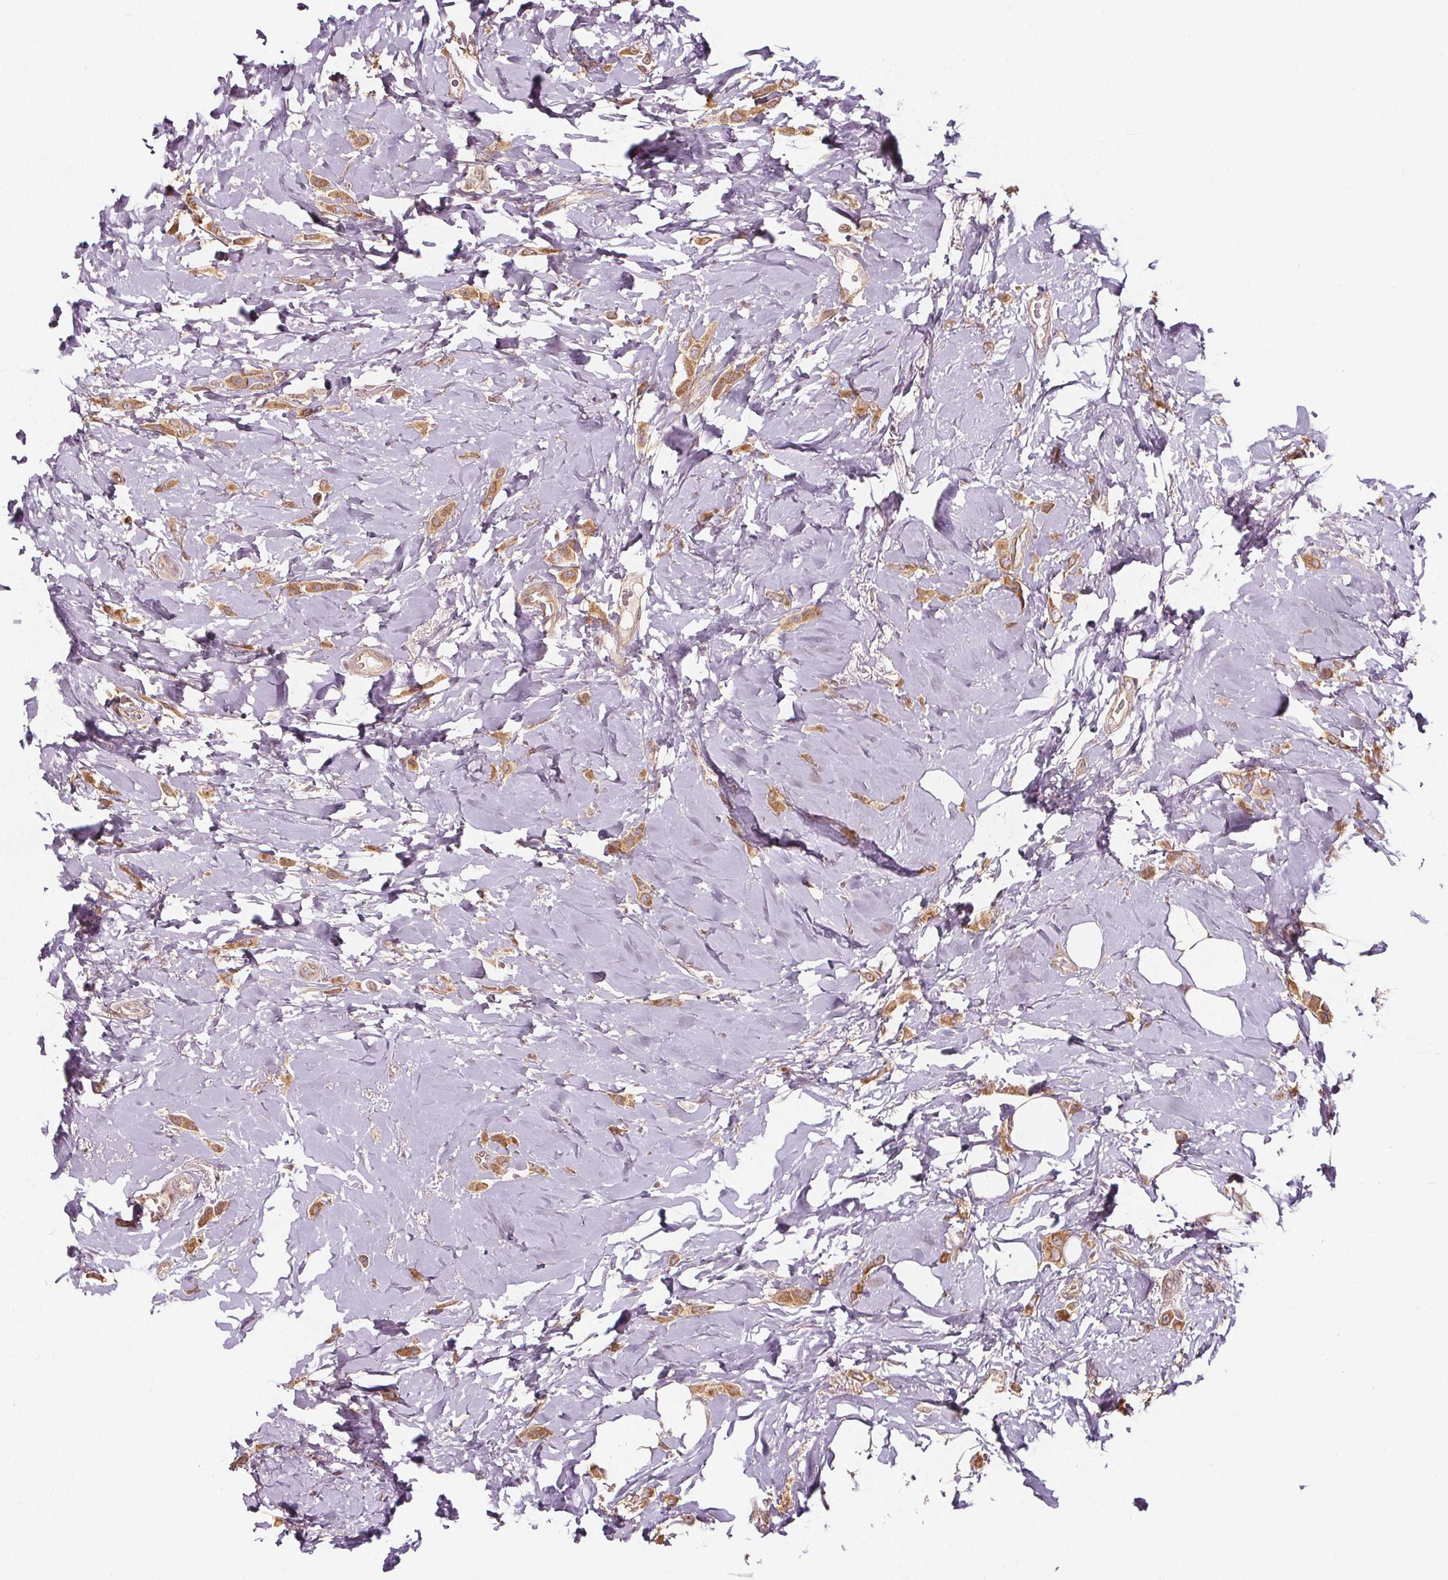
{"staining": {"intensity": "moderate", "quantity": ">75%", "location": "cytoplasmic/membranous"}, "tissue": "breast cancer", "cell_type": "Tumor cells", "image_type": "cancer", "snomed": [{"axis": "morphology", "description": "Lobular carcinoma"}, {"axis": "topography", "description": "Breast"}], "caption": "Protein expression analysis of human breast lobular carcinoma reveals moderate cytoplasmic/membranous staining in approximately >75% of tumor cells.", "gene": "AKT1S1", "patient": {"sex": "female", "age": 66}}